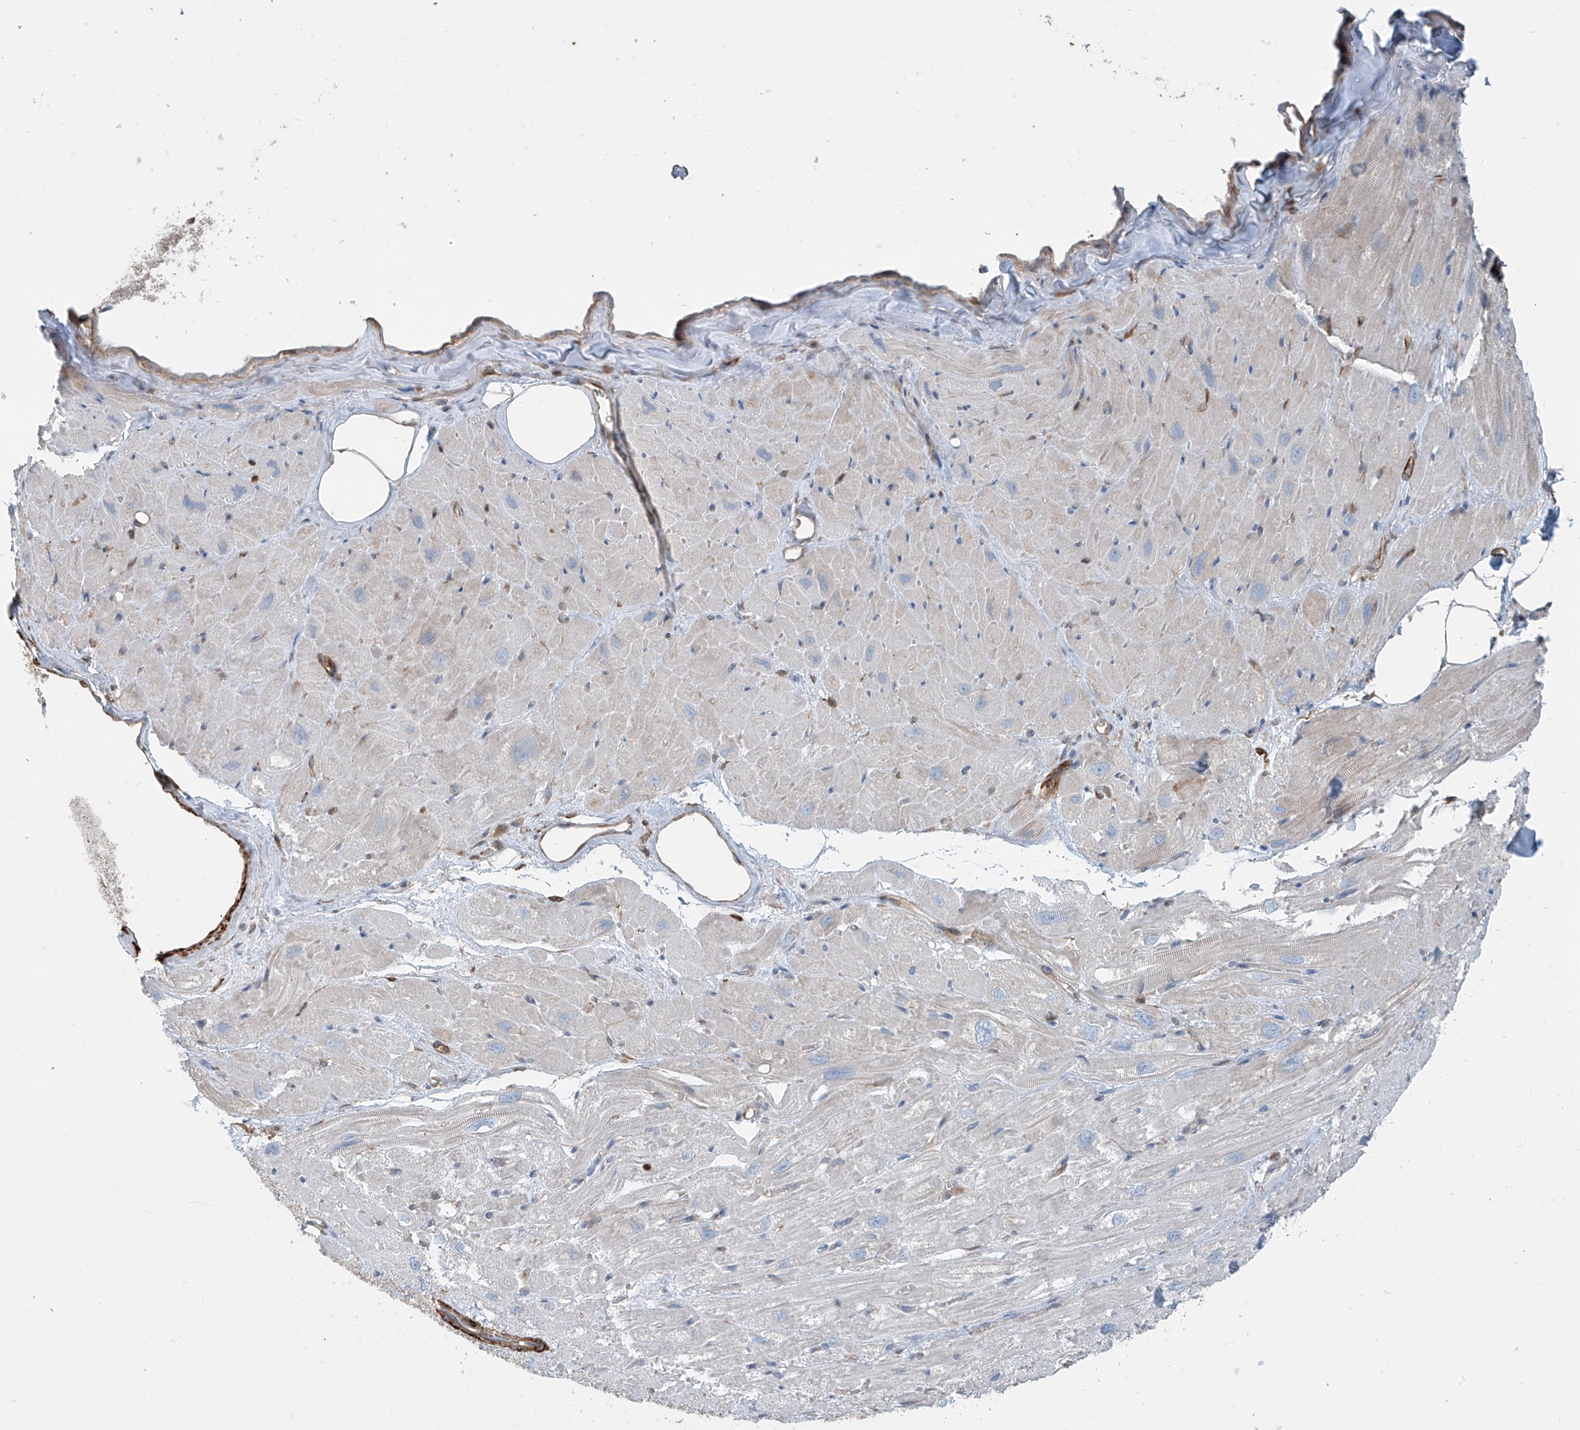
{"staining": {"intensity": "moderate", "quantity": "<25%", "location": "cytoplasmic/membranous"}, "tissue": "heart muscle", "cell_type": "Cardiomyocytes", "image_type": "normal", "snomed": [{"axis": "morphology", "description": "Normal tissue, NOS"}, {"axis": "topography", "description": "Heart"}], "caption": "Immunohistochemical staining of unremarkable heart muscle demonstrates <25% levels of moderate cytoplasmic/membranous protein expression in about <25% of cardiomyocytes. The staining was performed using DAB (3,3'-diaminobenzidine), with brown indicating positive protein expression. Nuclei are stained blue with hematoxylin.", "gene": "SH3BGRL3", "patient": {"sex": "male", "age": 50}}